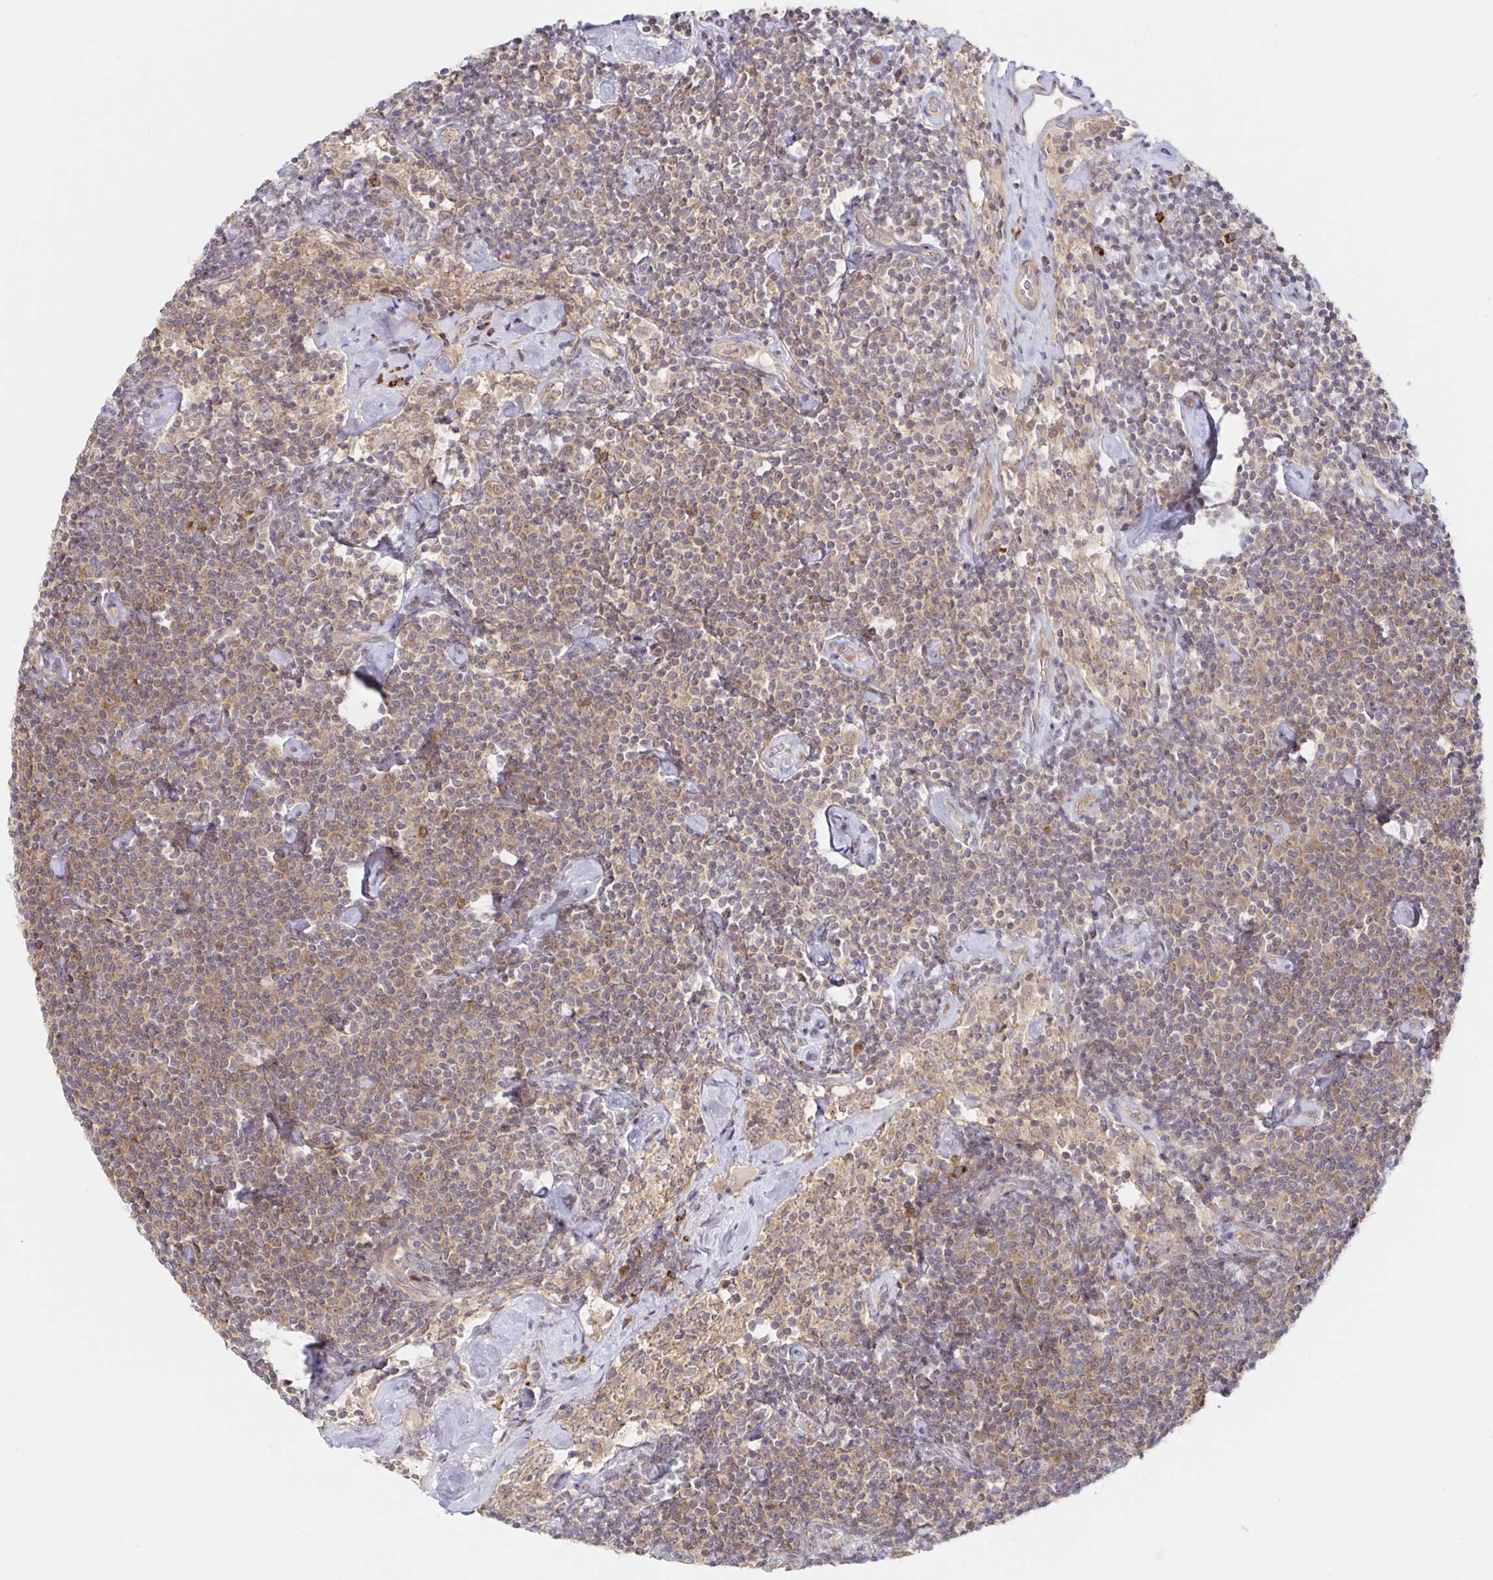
{"staining": {"intensity": "weak", "quantity": ">75%", "location": "cytoplasmic/membranous"}, "tissue": "lymphoma", "cell_type": "Tumor cells", "image_type": "cancer", "snomed": [{"axis": "morphology", "description": "Malignant lymphoma, non-Hodgkin's type, Low grade"}, {"axis": "topography", "description": "Lymph node"}], "caption": "Lymphoma stained with IHC shows weak cytoplasmic/membranous staining in about >75% of tumor cells.", "gene": "AACS", "patient": {"sex": "male", "age": 81}}